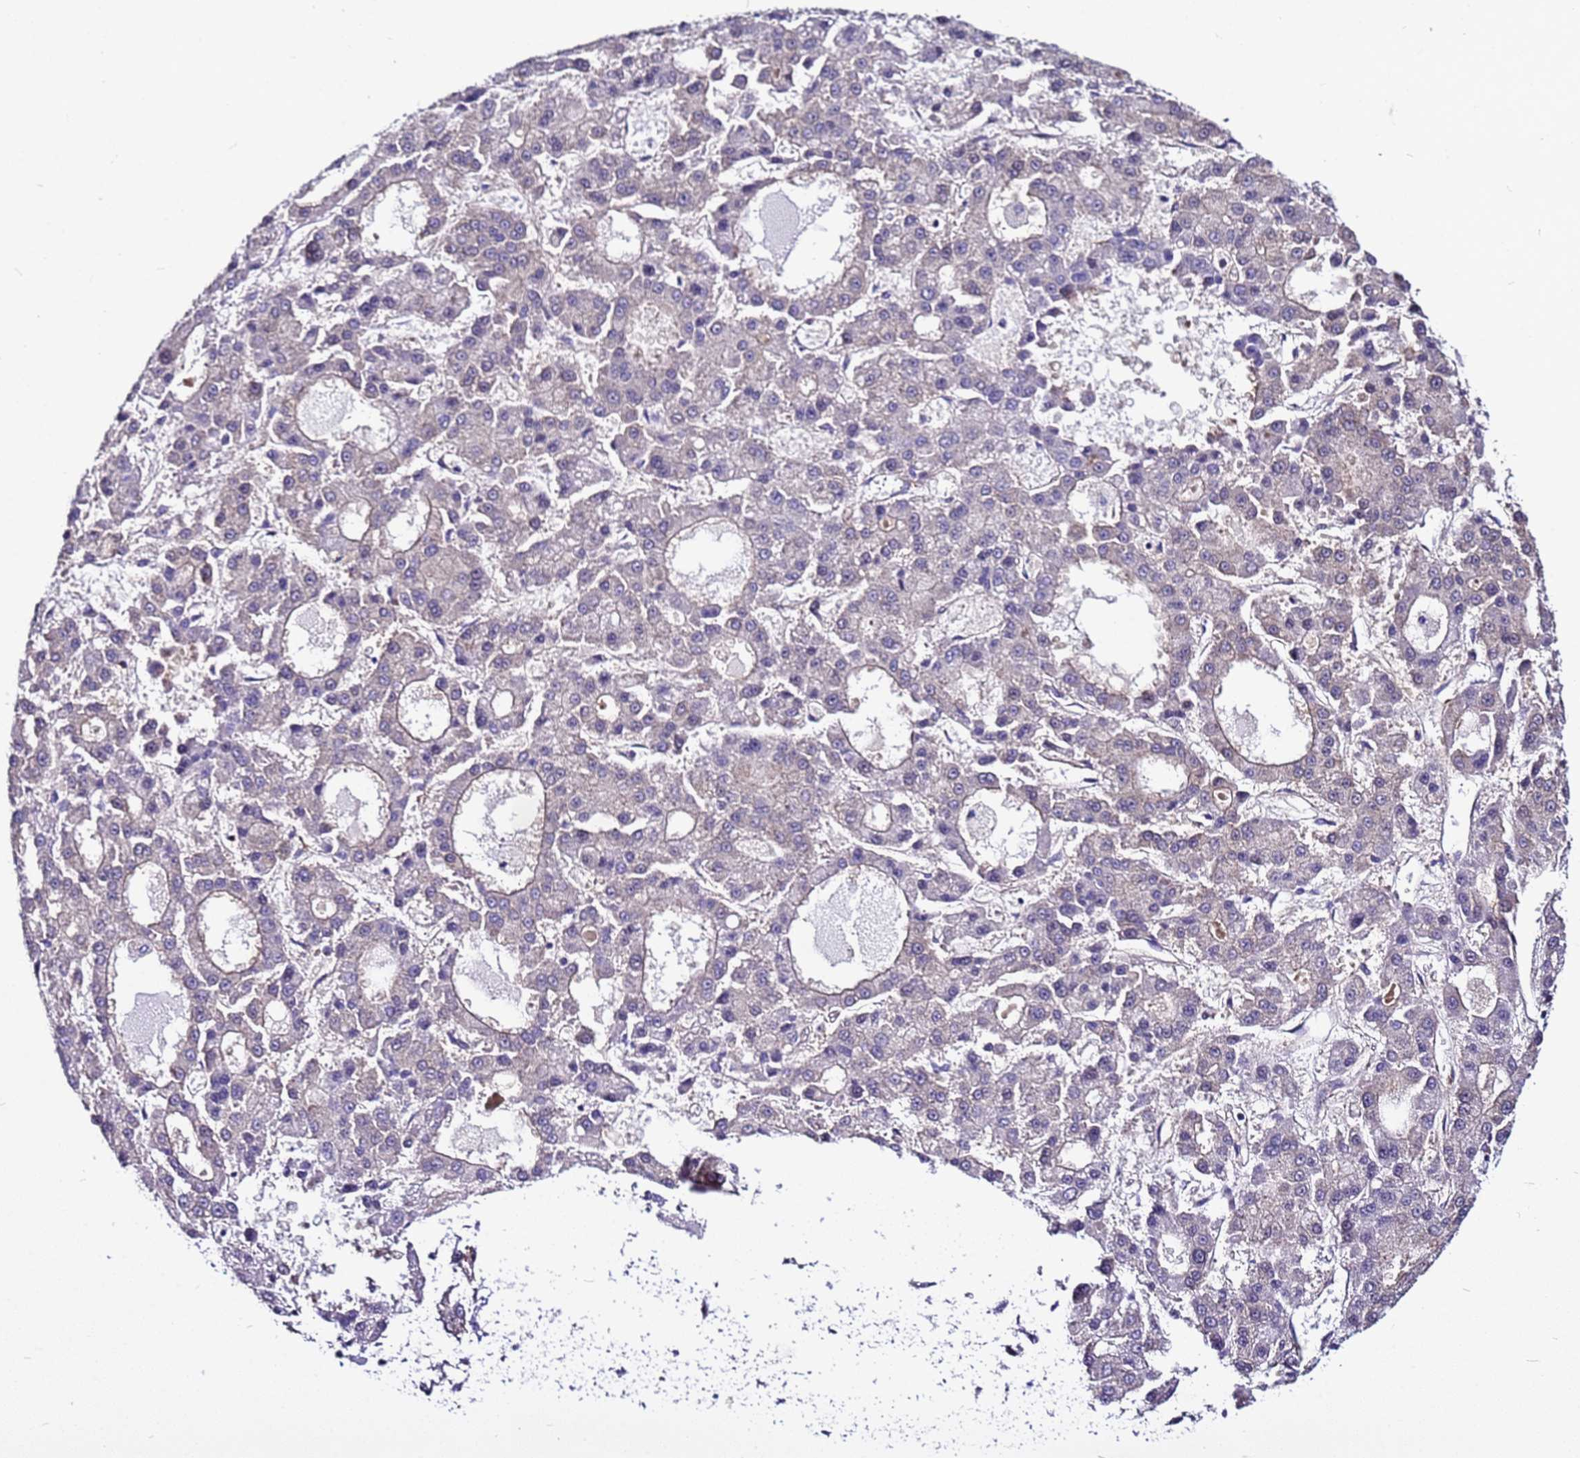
{"staining": {"intensity": "negative", "quantity": "none", "location": "none"}, "tissue": "liver cancer", "cell_type": "Tumor cells", "image_type": "cancer", "snomed": [{"axis": "morphology", "description": "Carcinoma, Hepatocellular, NOS"}, {"axis": "topography", "description": "Liver"}], "caption": "Immunohistochemical staining of human hepatocellular carcinoma (liver) reveals no significant positivity in tumor cells.", "gene": "STK38", "patient": {"sex": "male", "age": 70}}